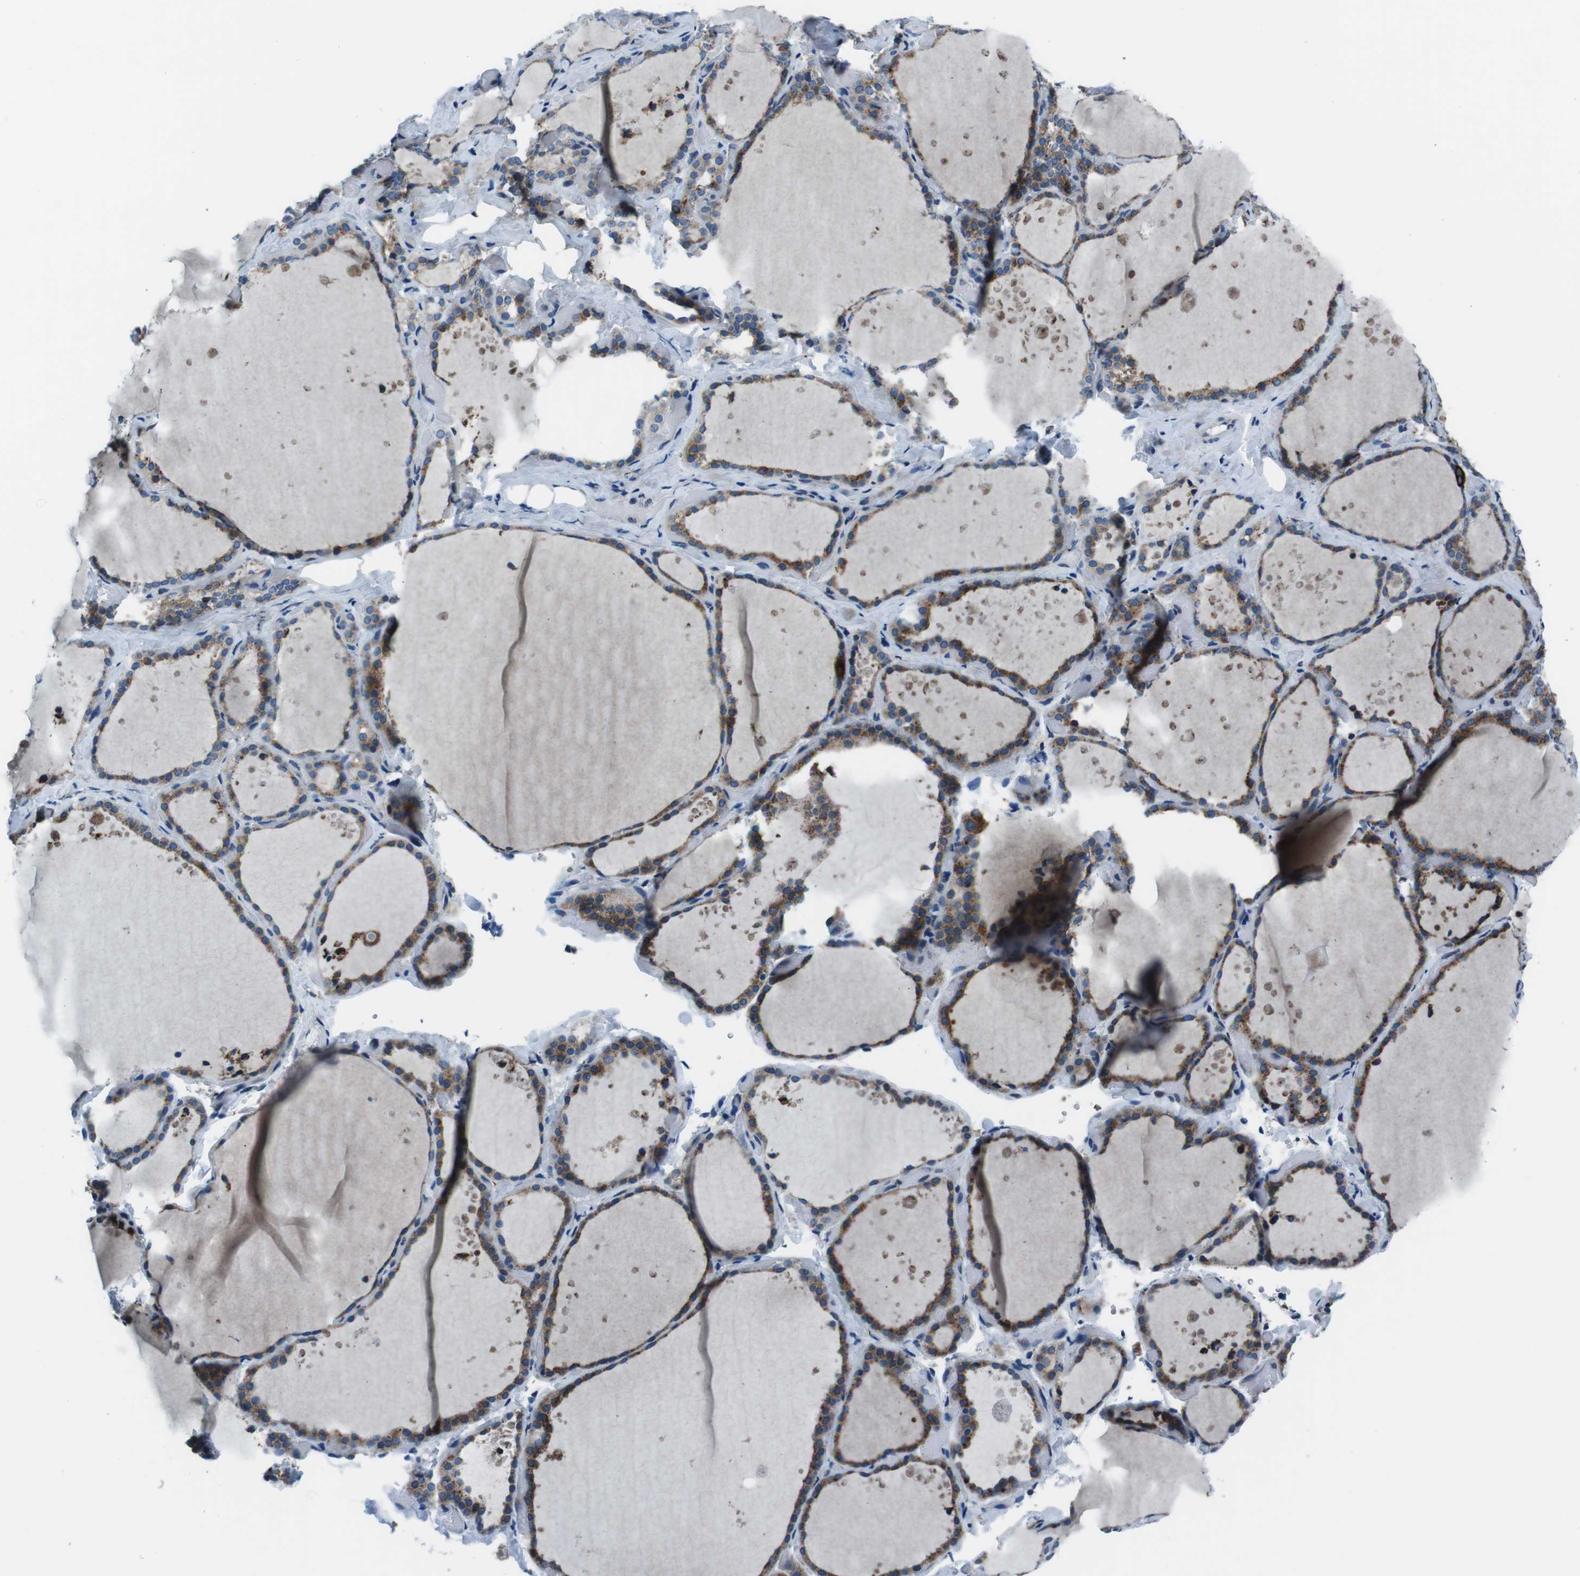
{"staining": {"intensity": "moderate", "quantity": ">75%", "location": "cytoplasmic/membranous"}, "tissue": "thyroid gland", "cell_type": "Glandular cells", "image_type": "normal", "snomed": [{"axis": "morphology", "description": "Normal tissue, NOS"}, {"axis": "topography", "description": "Thyroid gland"}], "caption": "The photomicrograph displays staining of unremarkable thyroid gland, revealing moderate cytoplasmic/membranous protein positivity (brown color) within glandular cells. (DAB (3,3'-diaminobenzidine) = brown stain, brightfield microscopy at high magnification).", "gene": "NUCB2", "patient": {"sex": "female", "age": 44}}